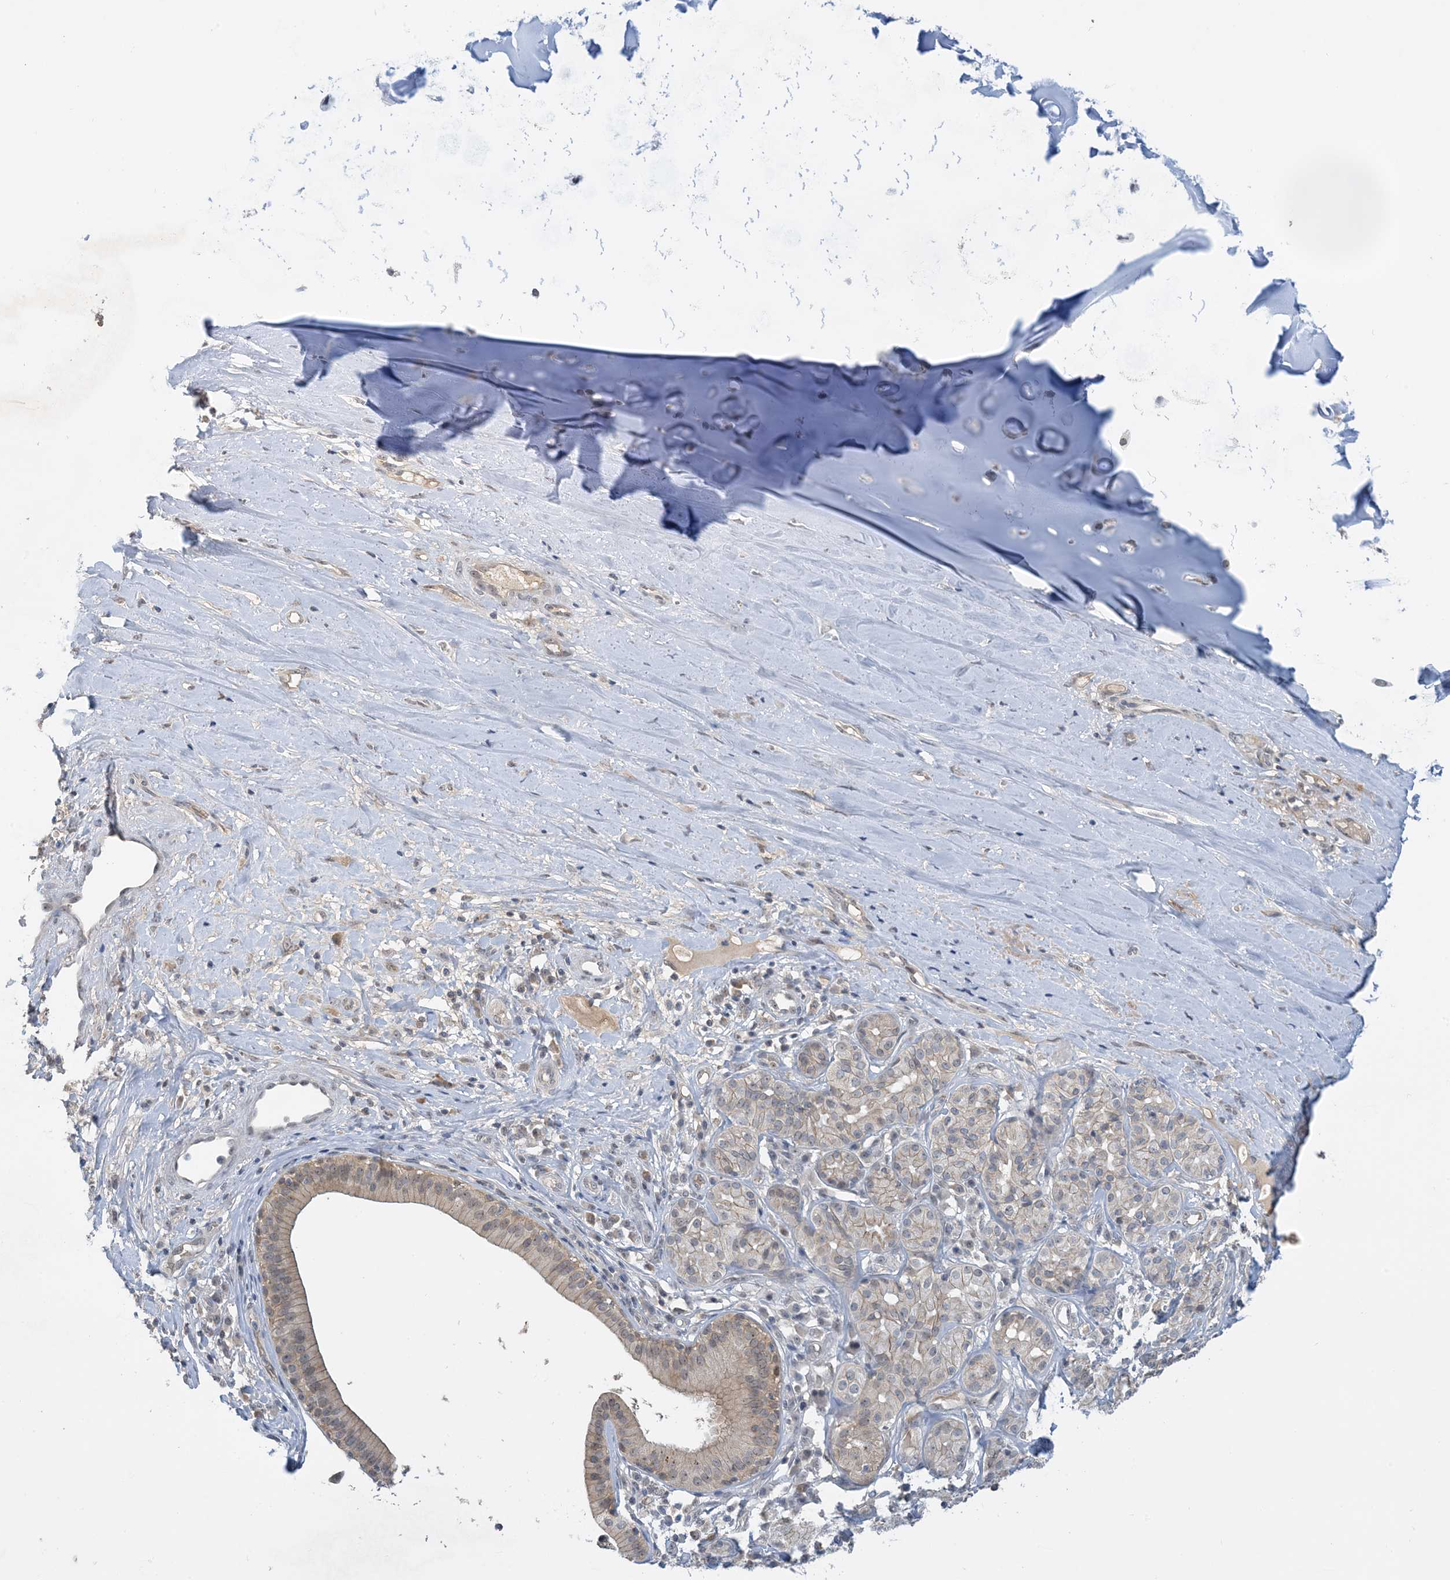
{"staining": {"intensity": "negative", "quantity": "none", "location": "none"}, "tissue": "adipose tissue", "cell_type": "Adipocytes", "image_type": "normal", "snomed": [{"axis": "morphology", "description": "Normal tissue, NOS"}, {"axis": "morphology", "description": "Basal cell carcinoma"}, {"axis": "topography", "description": "Cartilage tissue"}, {"axis": "topography", "description": "Nasopharynx"}, {"axis": "topography", "description": "Oral tissue"}], "caption": "A photomicrograph of human adipose tissue is negative for staining in adipocytes. (DAB immunohistochemistry visualized using brightfield microscopy, high magnification).", "gene": "UBE2E1", "patient": {"sex": "female", "age": 77}}